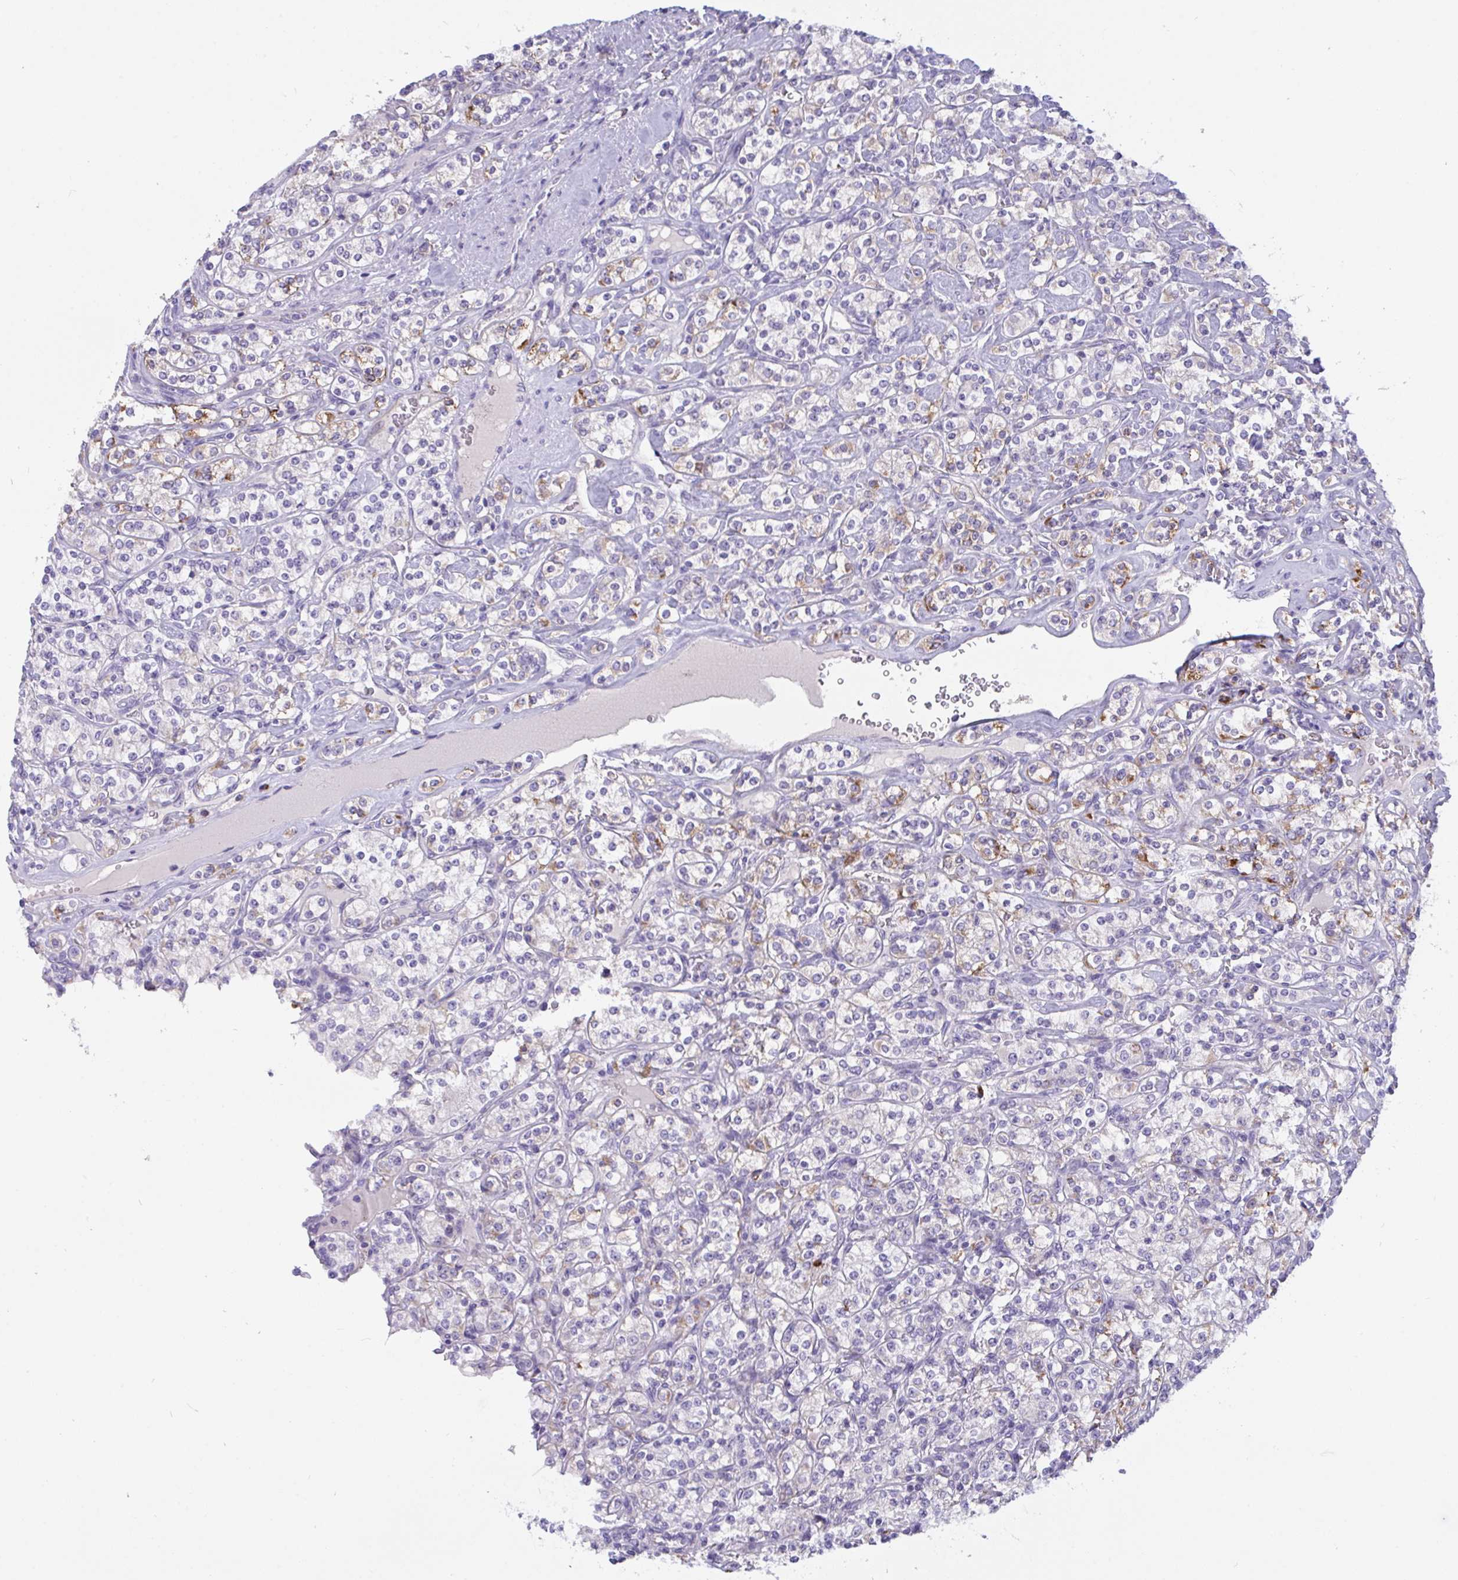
{"staining": {"intensity": "moderate", "quantity": "<25%", "location": "cytoplasmic/membranous"}, "tissue": "renal cancer", "cell_type": "Tumor cells", "image_type": "cancer", "snomed": [{"axis": "morphology", "description": "Adenocarcinoma, NOS"}, {"axis": "topography", "description": "Kidney"}], "caption": "Protein positivity by immunohistochemistry (IHC) demonstrates moderate cytoplasmic/membranous expression in about <25% of tumor cells in renal adenocarcinoma.", "gene": "SEMA6B", "patient": {"sex": "male", "age": 77}}